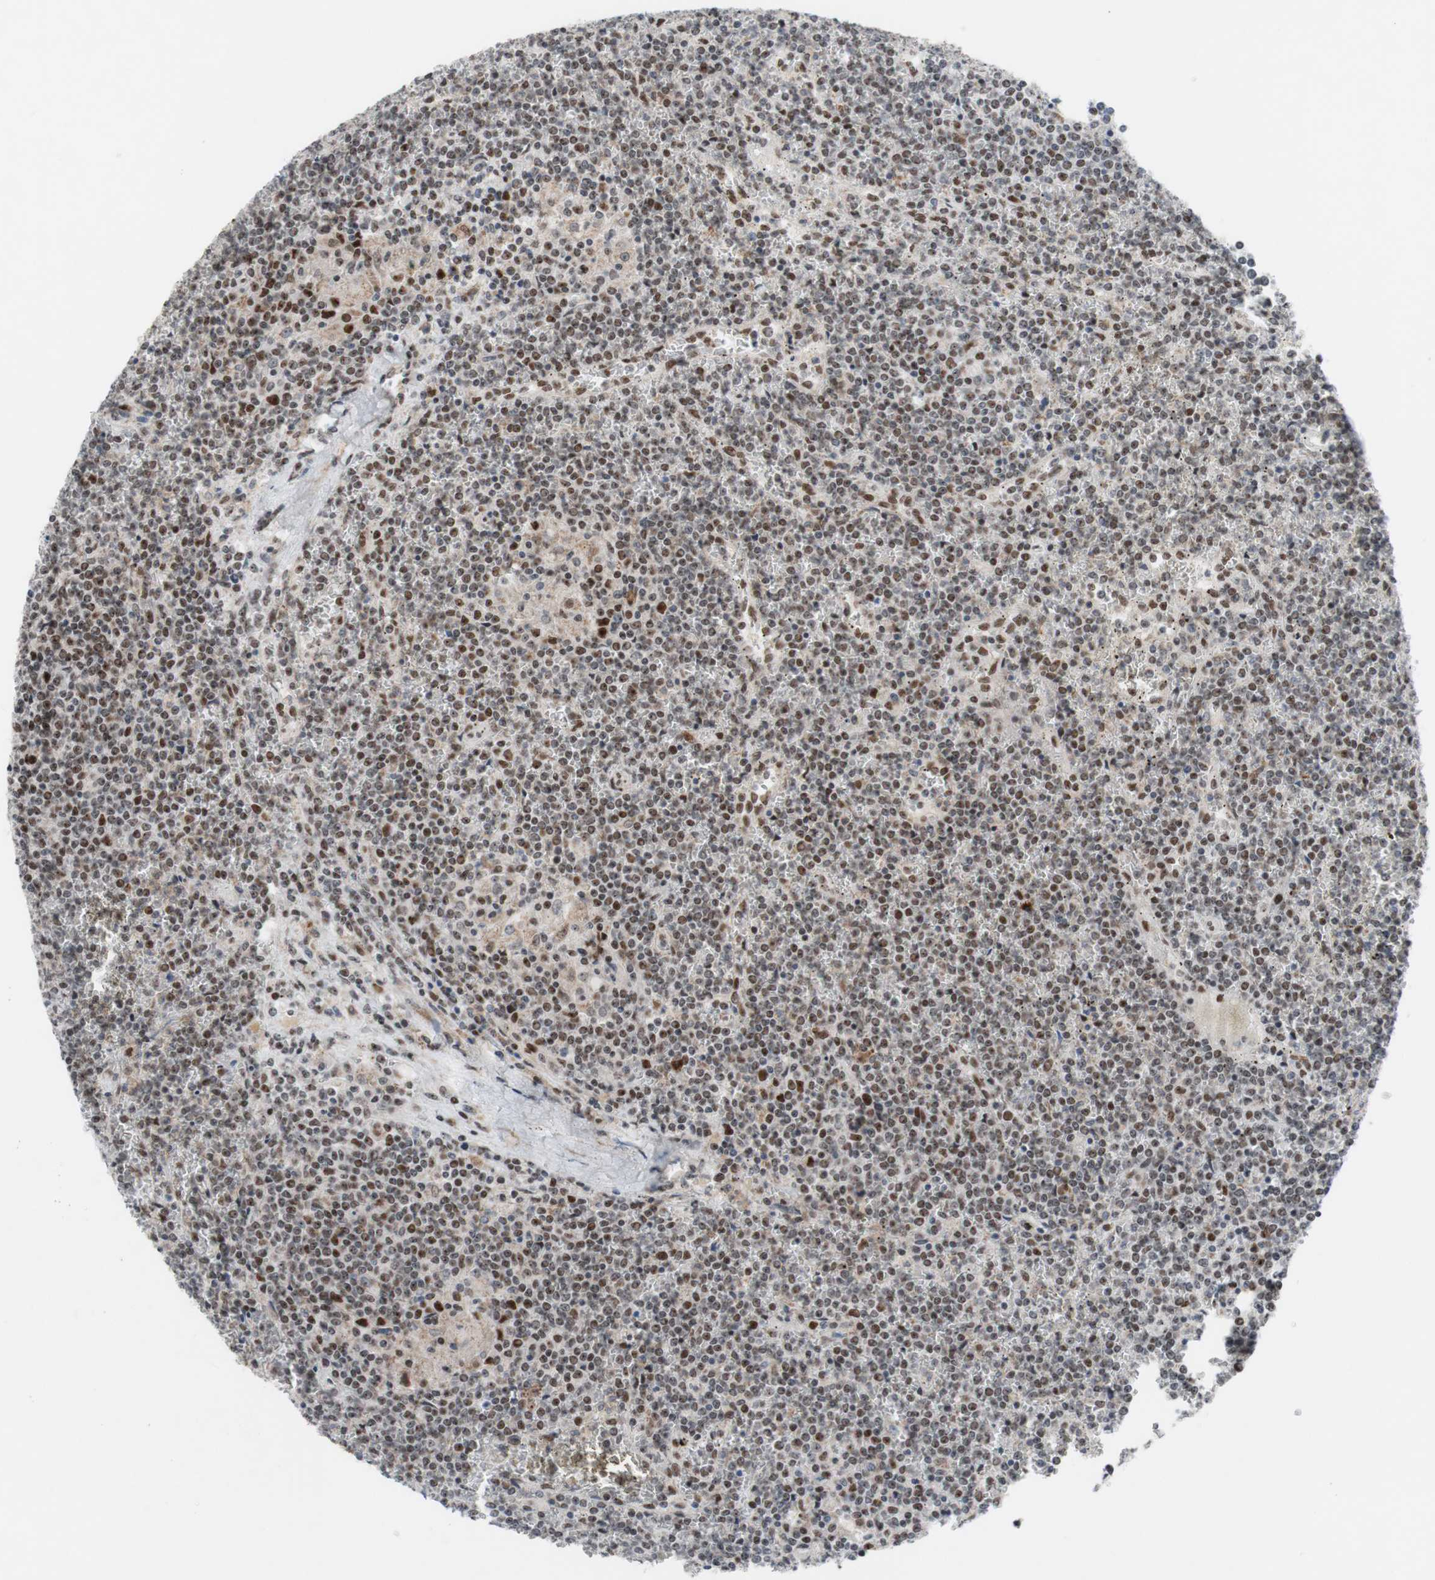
{"staining": {"intensity": "moderate", "quantity": "25%-75%", "location": "nuclear"}, "tissue": "lymphoma", "cell_type": "Tumor cells", "image_type": "cancer", "snomed": [{"axis": "morphology", "description": "Malignant lymphoma, non-Hodgkin's type, Low grade"}, {"axis": "topography", "description": "Spleen"}], "caption": "This is a photomicrograph of immunohistochemistry (IHC) staining of malignant lymphoma, non-Hodgkin's type (low-grade), which shows moderate staining in the nuclear of tumor cells.", "gene": "POLR1A", "patient": {"sex": "female", "age": 19}}